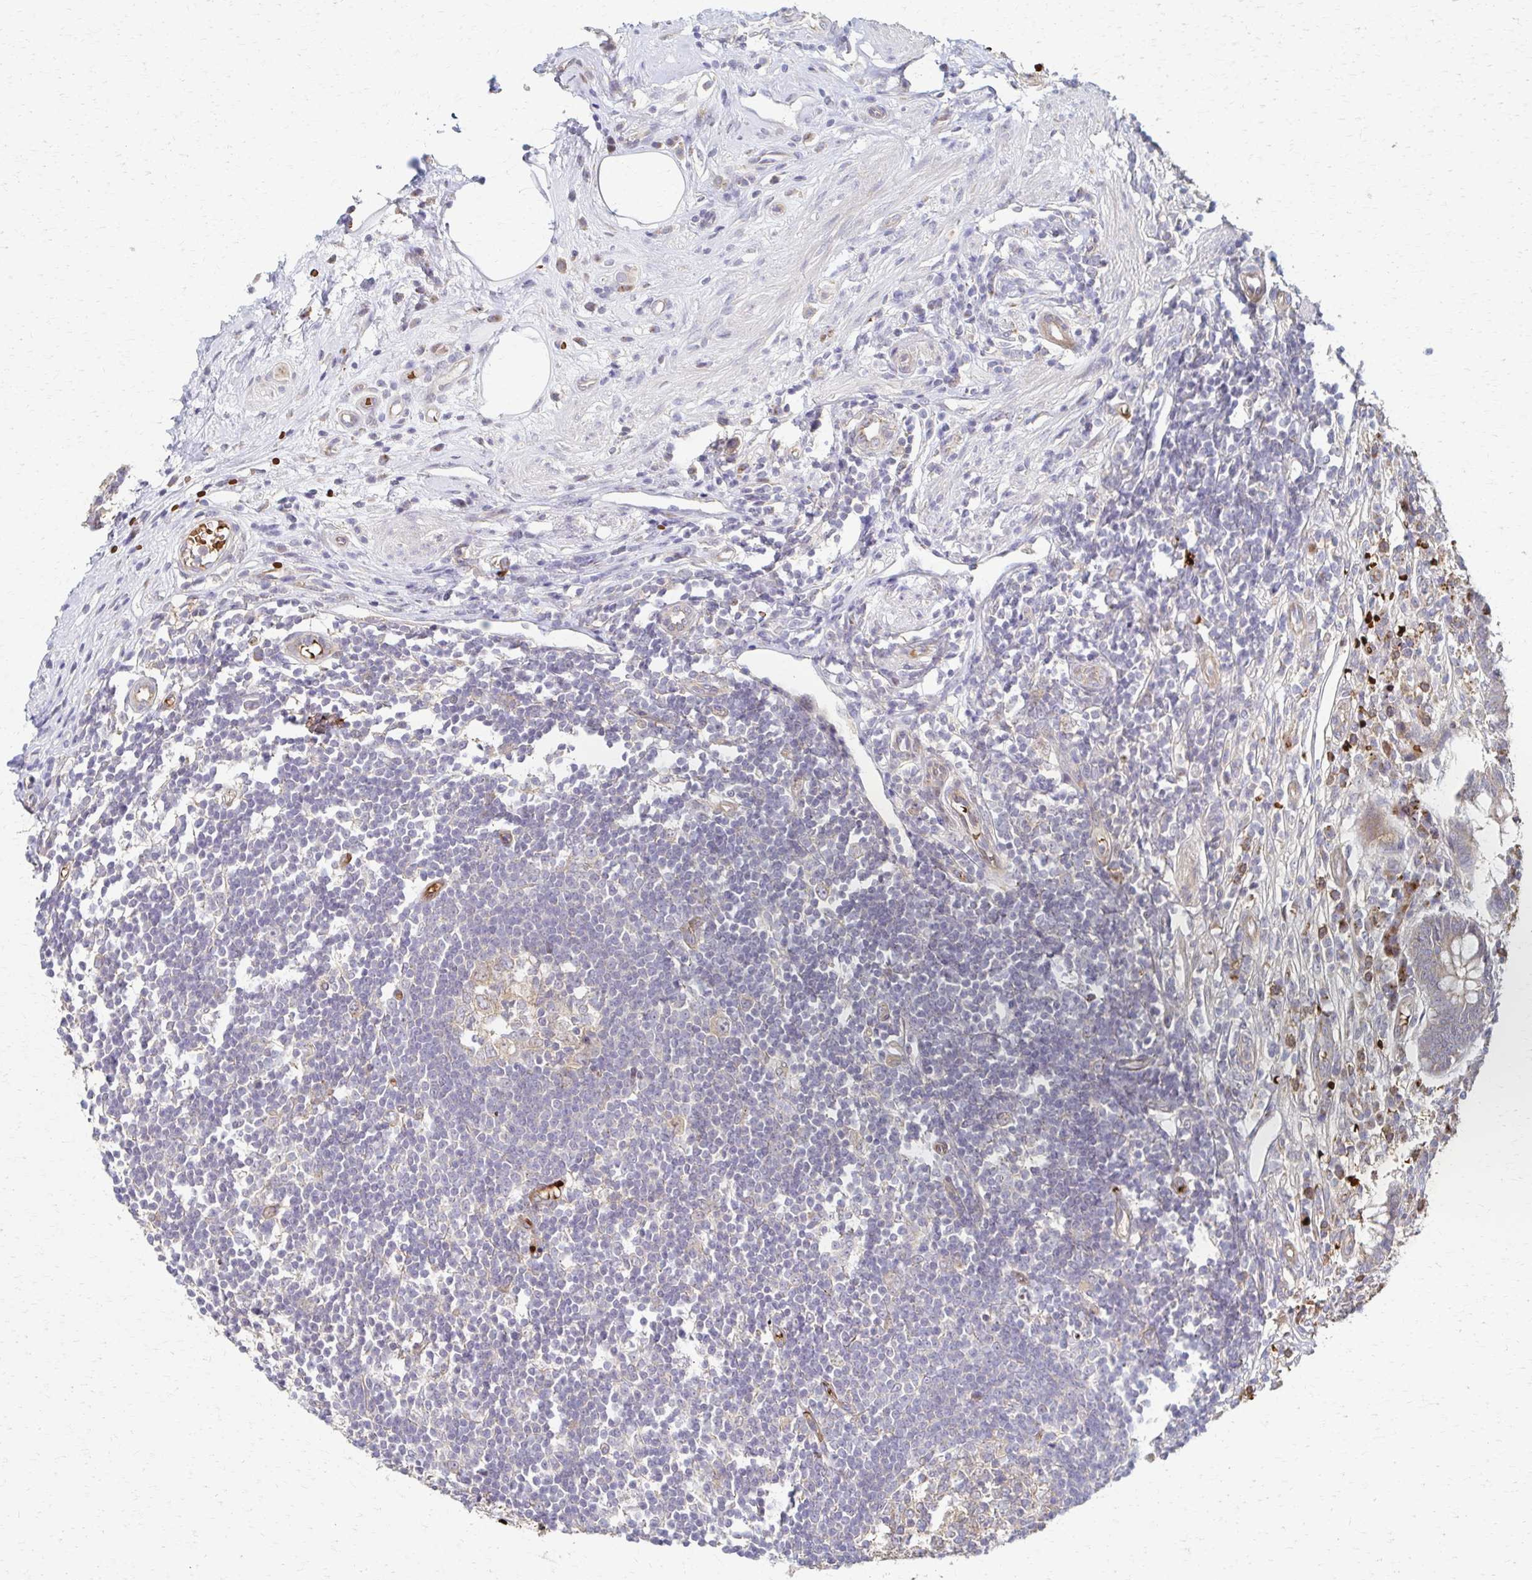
{"staining": {"intensity": "moderate", "quantity": ">75%", "location": "cytoplasmic/membranous"}, "tissue": "appendix", "cell_type": "Glandular cells", "image_type": "normal", "snomed": [{"axis": "morphology", "description": "Normal tissue, NOS"}, {"axis": "topography", "description": "Appendix"}], "caption": "The image shows staining of unremarkable appendix, revealing moderate cytoplasmic/membranous protein positivity (brown color) within glandular cells.", "gene": "SKA2", "patient": {"sex": "female", "age": 56}}